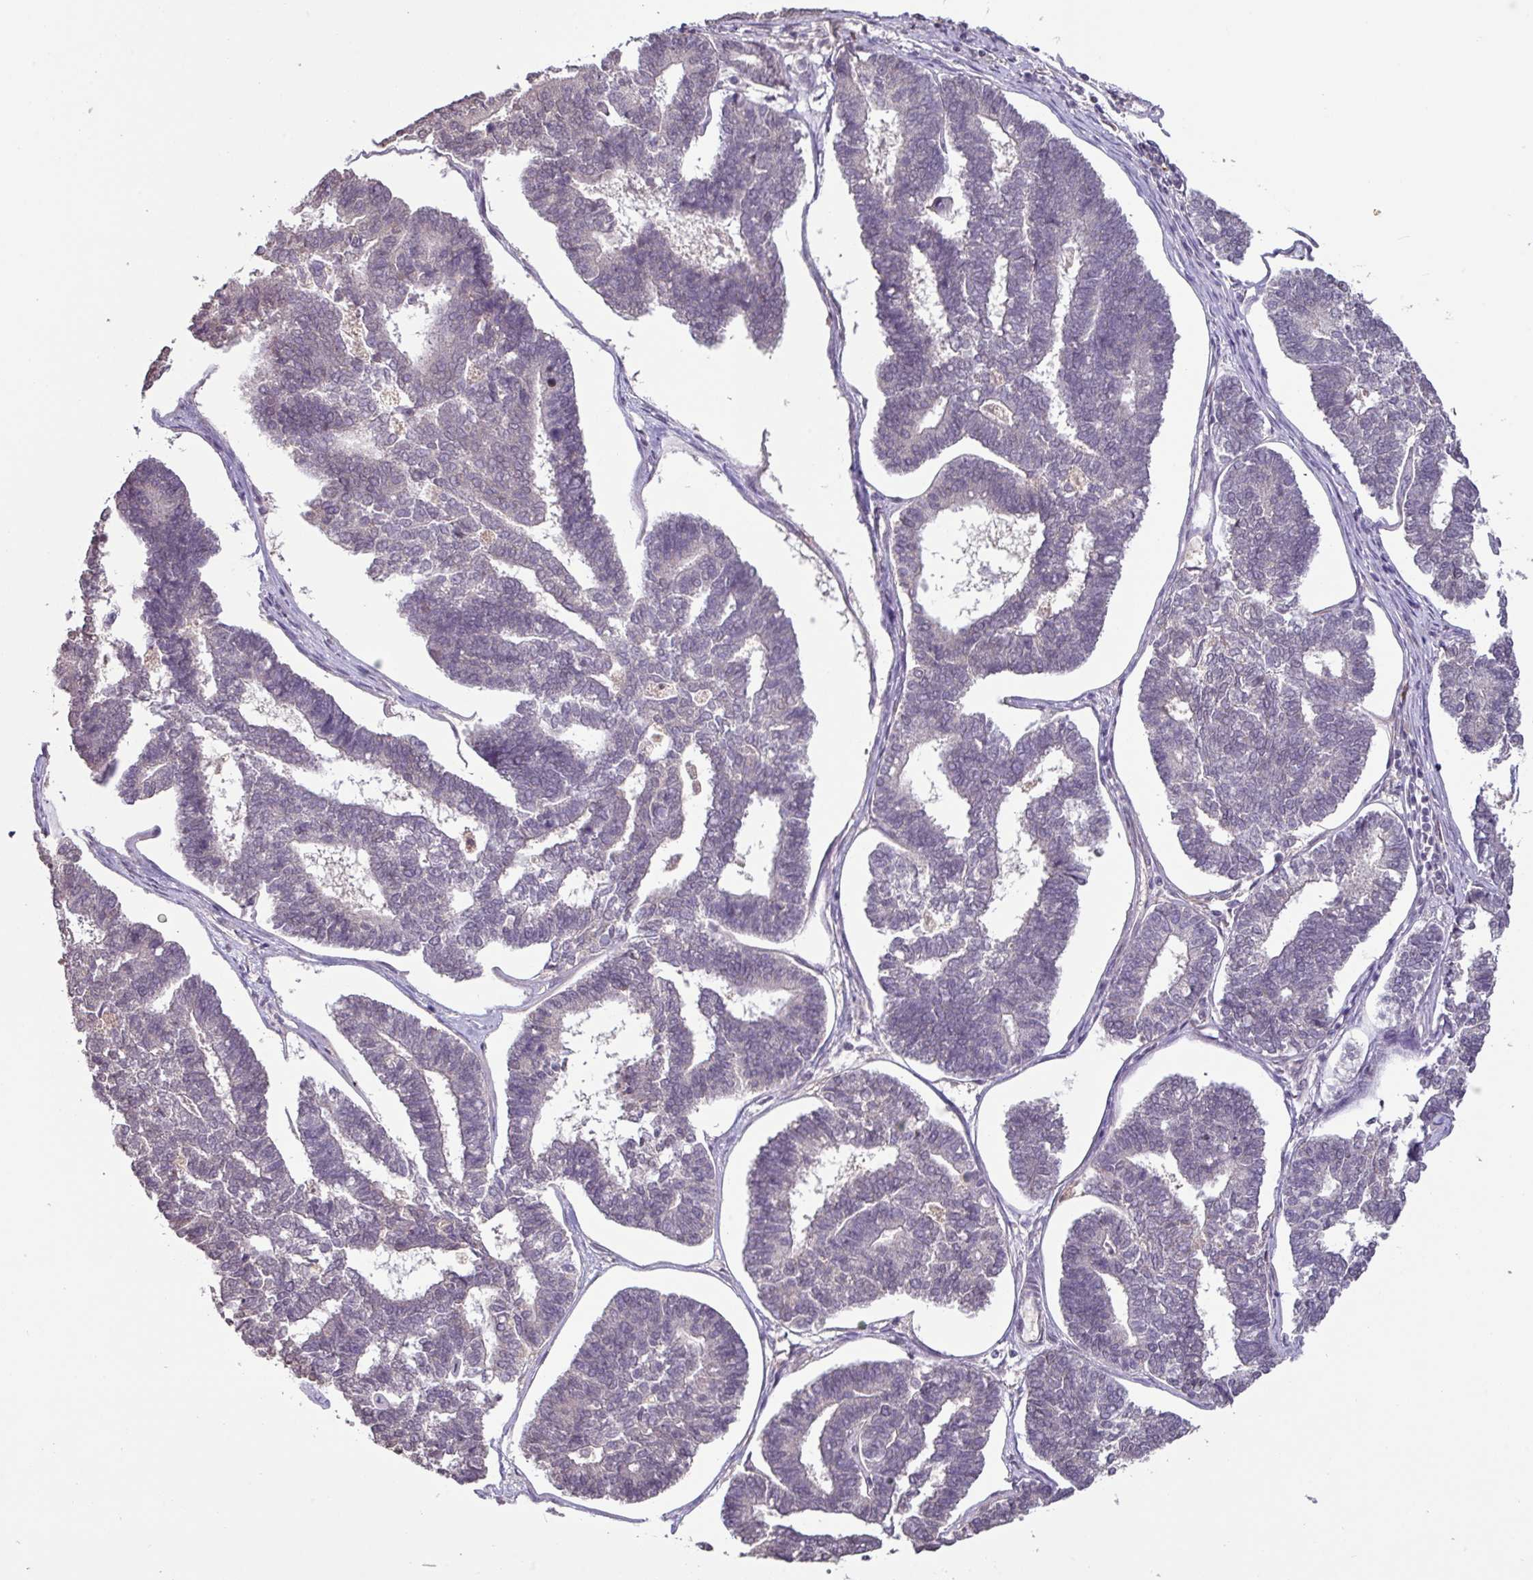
{"staining": {"intensity": "negative", "quantity": "none", "location": "none"}, "tissue": "endometrial cancer", "cell_type": "Tumor cells", "image_type": "cancer", "snomed": [{"axis": "morphology", "description": "Adenocarcinoma, NOS"}, {"axis": "topography", "description": "Endometrium"}], "caption": "Immunohistochemistry (IHC) micrograph of neoplastic tissue: endometrial adenocarcinoma stained with DAB (3,3'-diaminobenzidine) displays no significant protein expression in tumor cells.", "gene": "SLC5A10", "patient": {"sex": "female", "age": 70}}